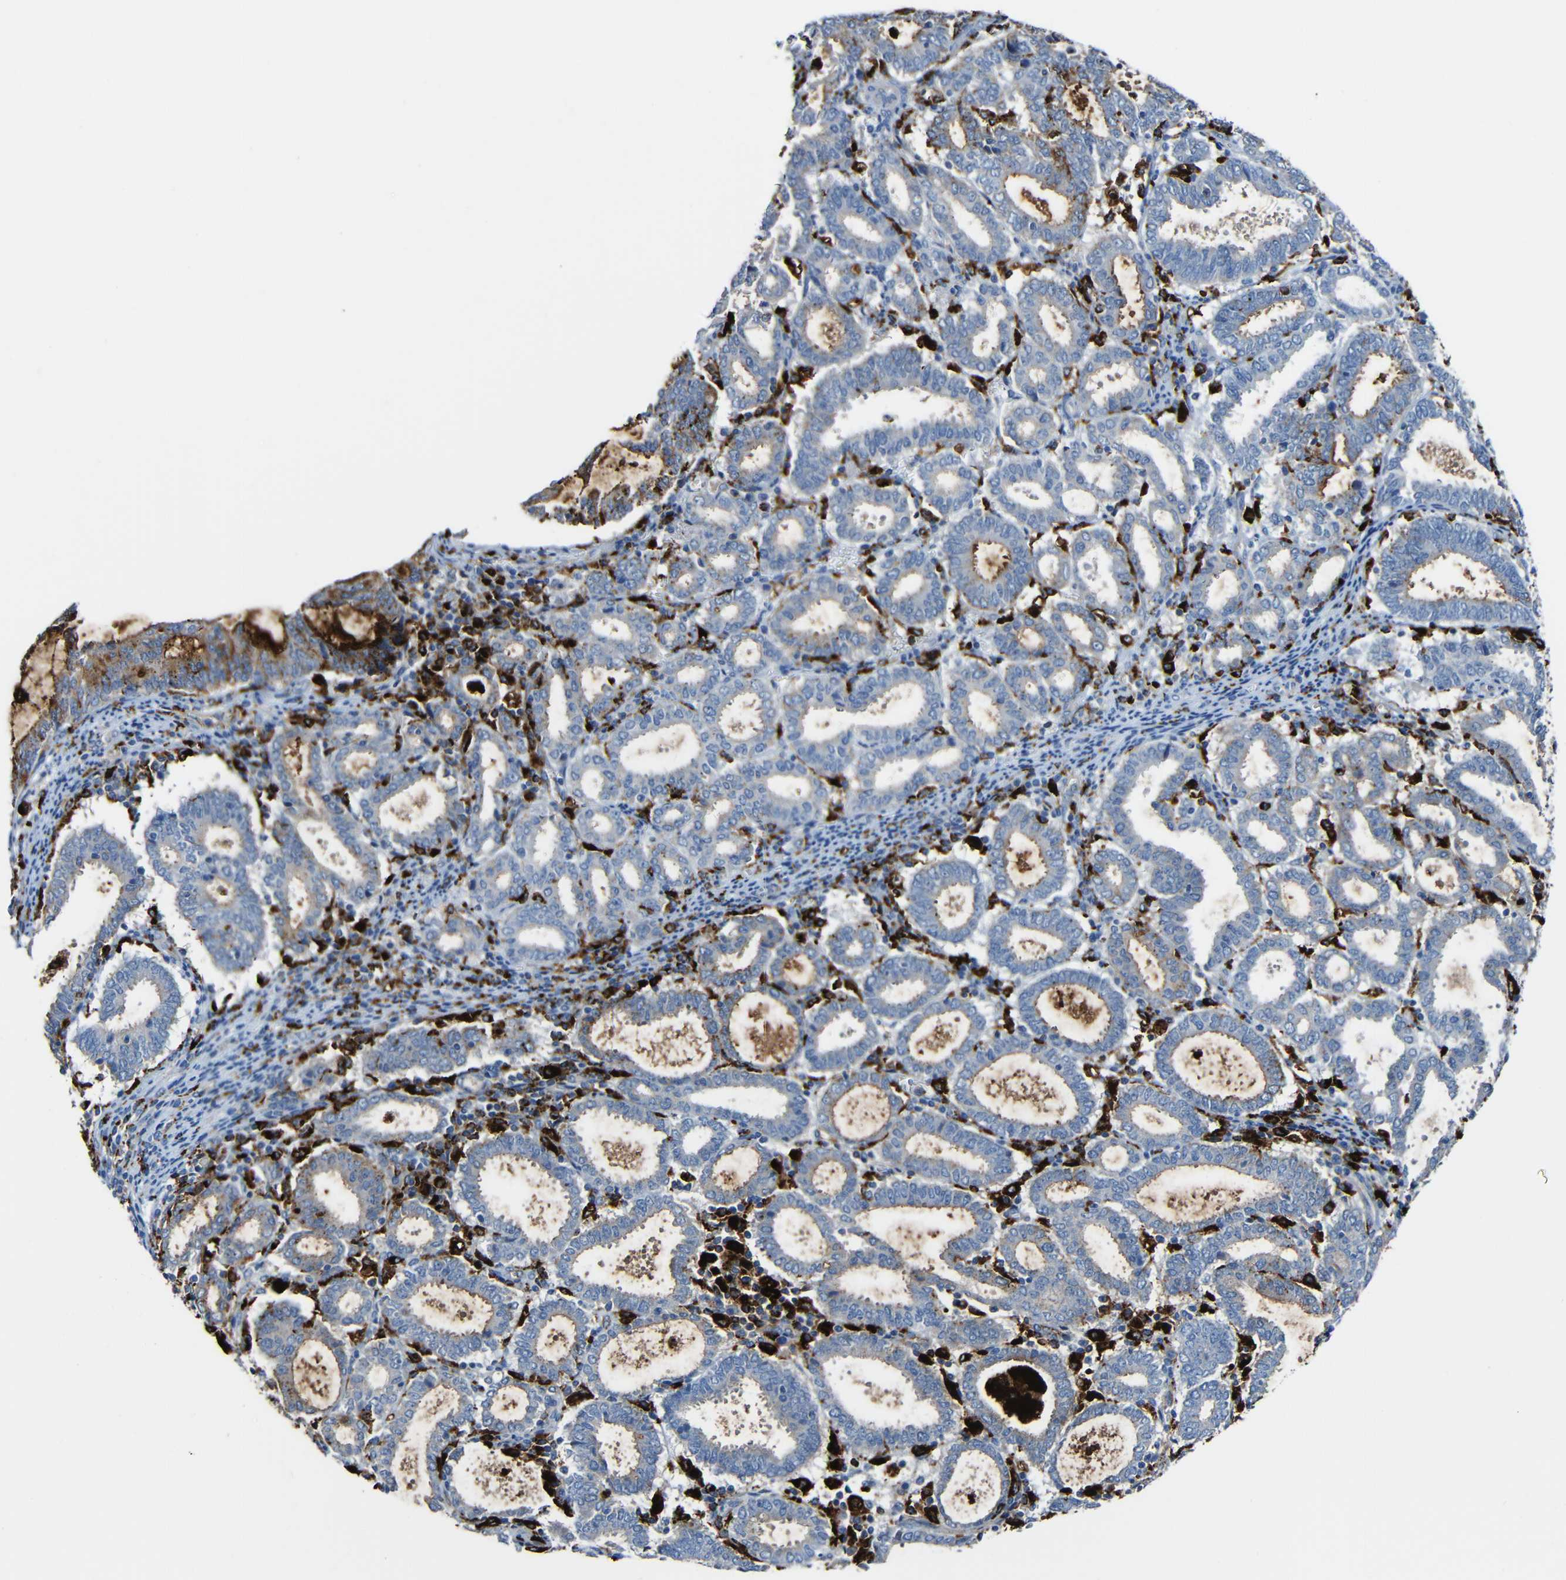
{"staining": {"intensity": "strong", "quantity": "<25%", "location": "cytoplasmic/membranous"}, "tissue": "endometrial cancer", "cell_type": "Tumor cells", "image_type": "cancer", "snomed": [{"axis": "morphology", "description": "Adenocarcinoma, NOS"}, {"axis": "topography", "description": "Uterus"}], "caption": "Endometrial cancer tissue demonstrates strong cytoplasmic/membranous positivity in approximately <25% of tumor cells", "gene": "HLA-DMA", "patient": {"sex": "female", "age": 83}}